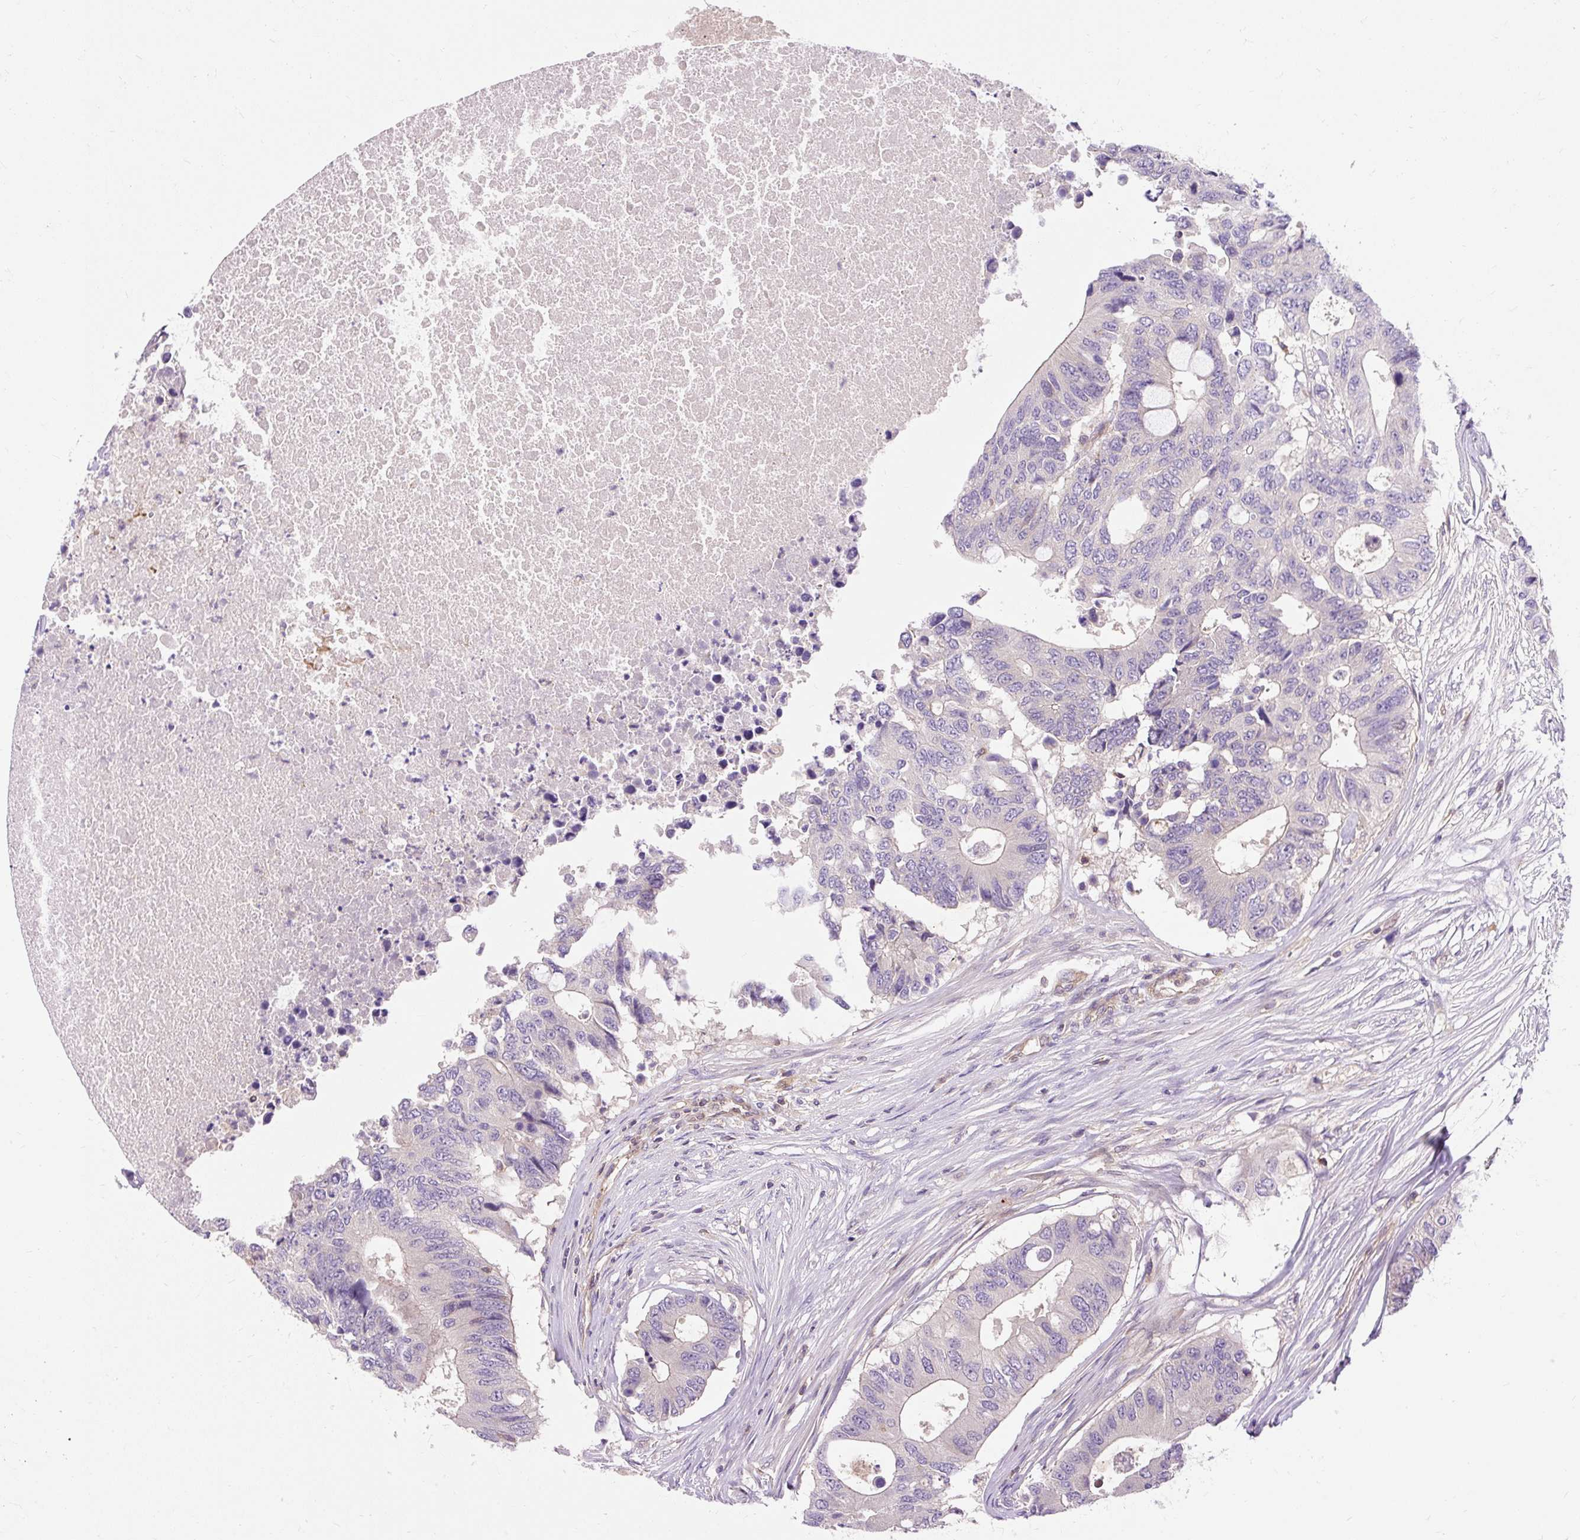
{"staining": {"intensity": "negative", "quantity": "none", "location": "none"}, "tissue": "colorectal cancer", "cell_type": "Tumor cells", "image_type": "cancer", "snomed": [{"axis": "morphology", "description": "Adenocarcinoma, NOS"}, {"axis": "topography", "description": "Colon"}], "caption": "A histopathology image of human colorectal cancer (adenocarcinoma) is negative for staining in tumor cells.", "gene": "PCDHGB3", "patient": {"sex": "male", "age": 71}}